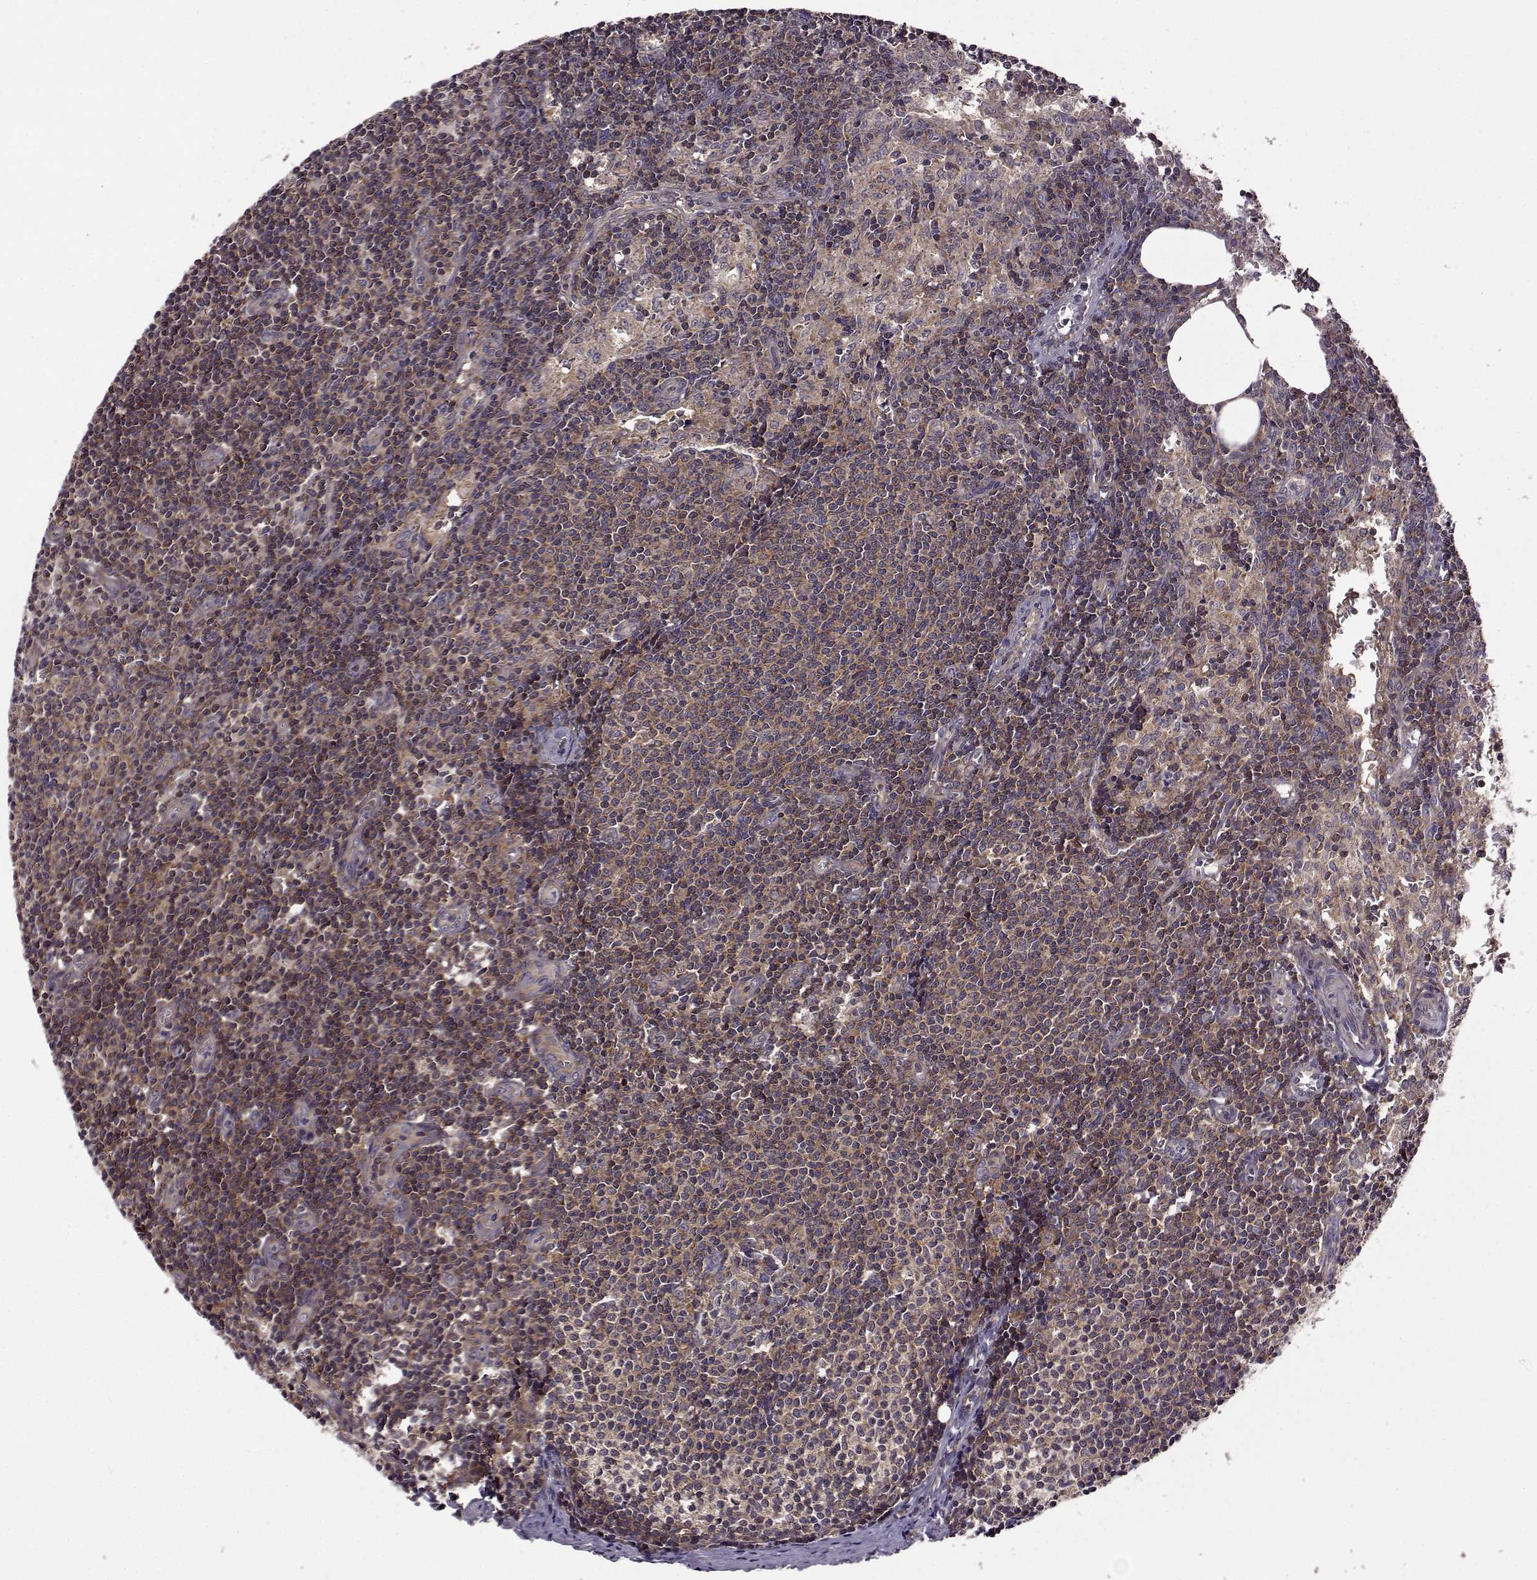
{"staining": {"intensity": "moderate", "quantity": ">75%", "location": "cytoplasmic/membranous"}, "tissue": "lymph node", "cell_type": "Non-germinal center cells", "image_type": "normal", "snomed": [{"axis": "morphology", "description": "Normal tissue, NOS"}, {"axis": "topography", "description": "Lymph node"}], "caption": "Immunohistochemistry histopathology image of benign lymph node stained for a protein (brown), which demonstrates medium levels of moderate cytoplasmic/membranous expression in about >75% of non-germinal center cells.", "gene": "URI1", "patient": {"sex": "female", "age": 50}}